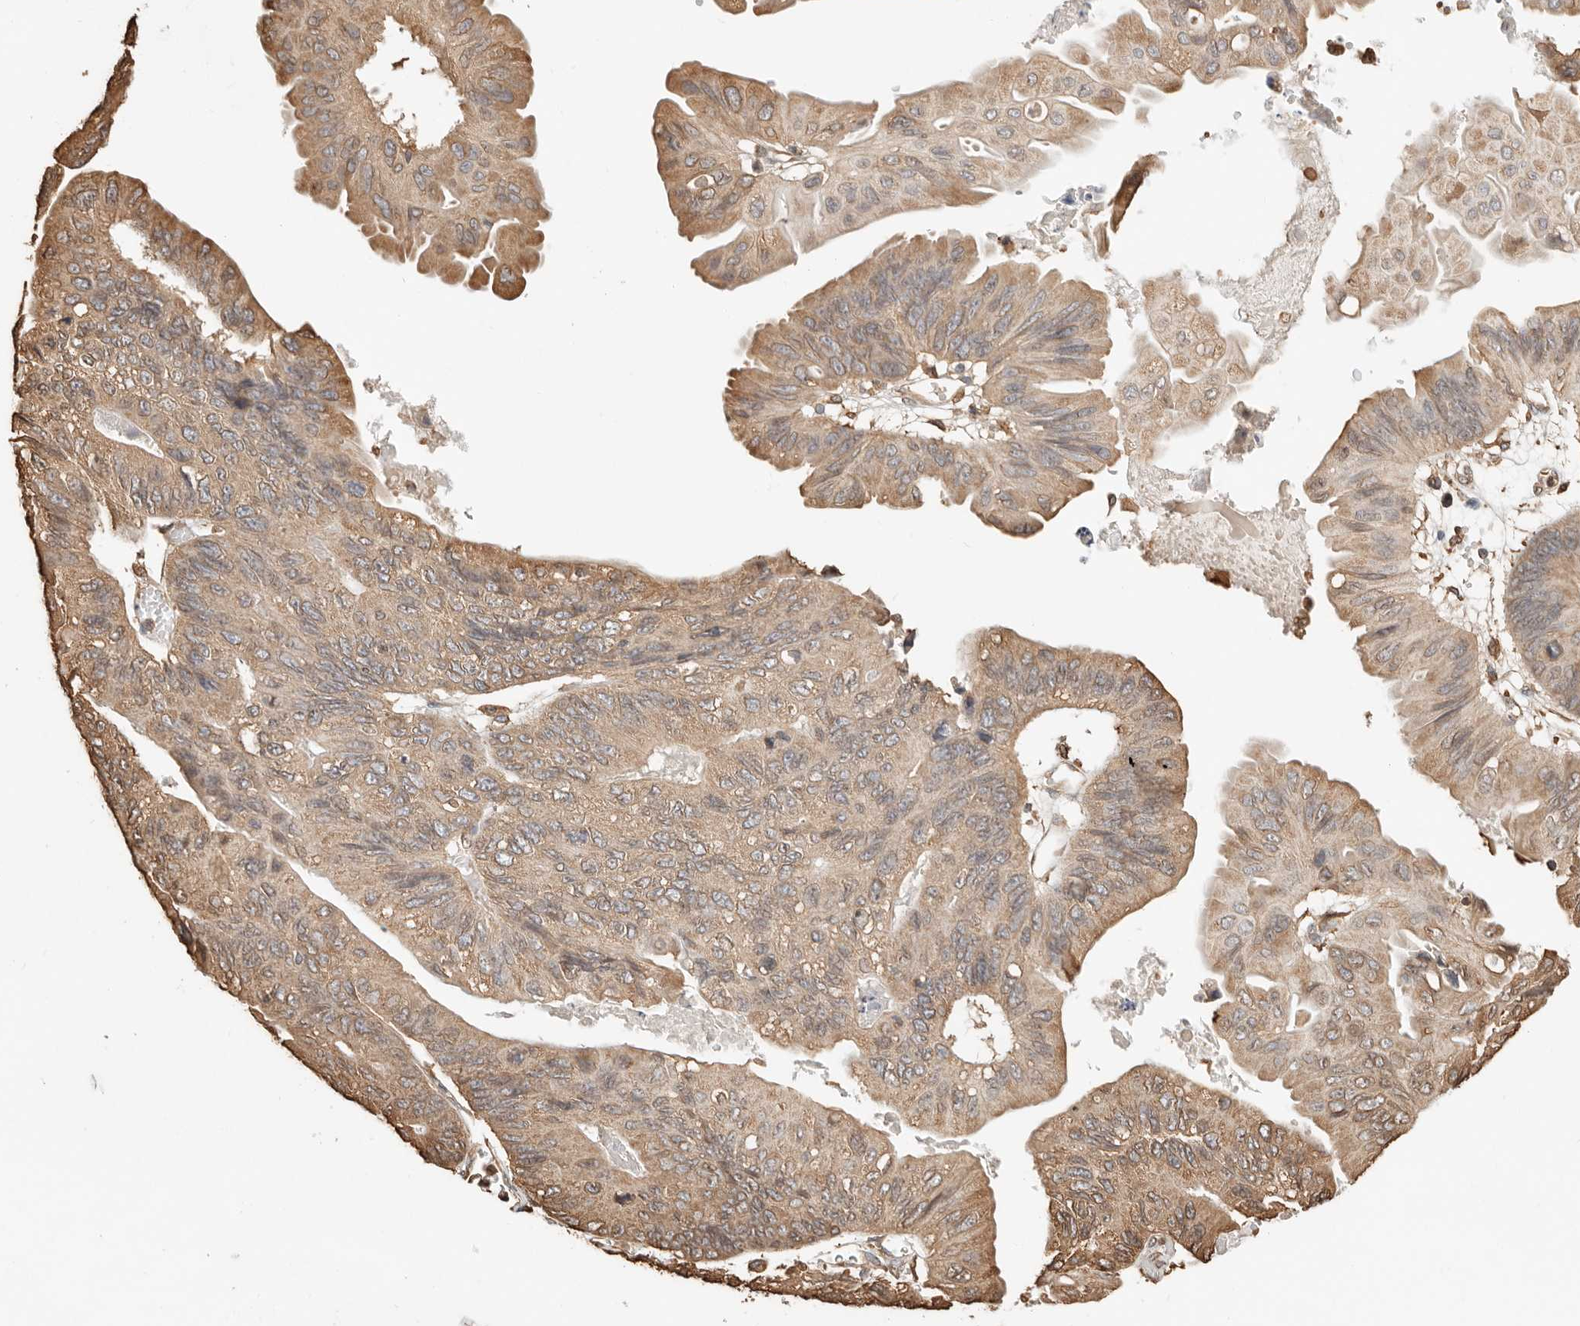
{"staining": {"intensity": "moderate", "quantity": ">75%", "location": "cytoplasmic/membranous"}, "tissue": "ovarian cancer", "cell_type": "Tumor cells", "image_type": "cancer", "snomed": [{"axis": "morphology", "description": "Cystadenocarcinoma, mucinous, NOS"}, {"axis": "topography", "description": "Ovary"}], "caption": "A high-resolution histopathology image shows immunohistochemistry (IHC) staining of ovarian cancer (mucinous cystadenocarcinoma), which displays moderate cytoplasmic/membranous staining in about >75% of tumor cells. (IHC, brightfield microscopy, high magnification).", "gene": "ARHGEF10L", "patient": {"sex": "female", "age": 61}}